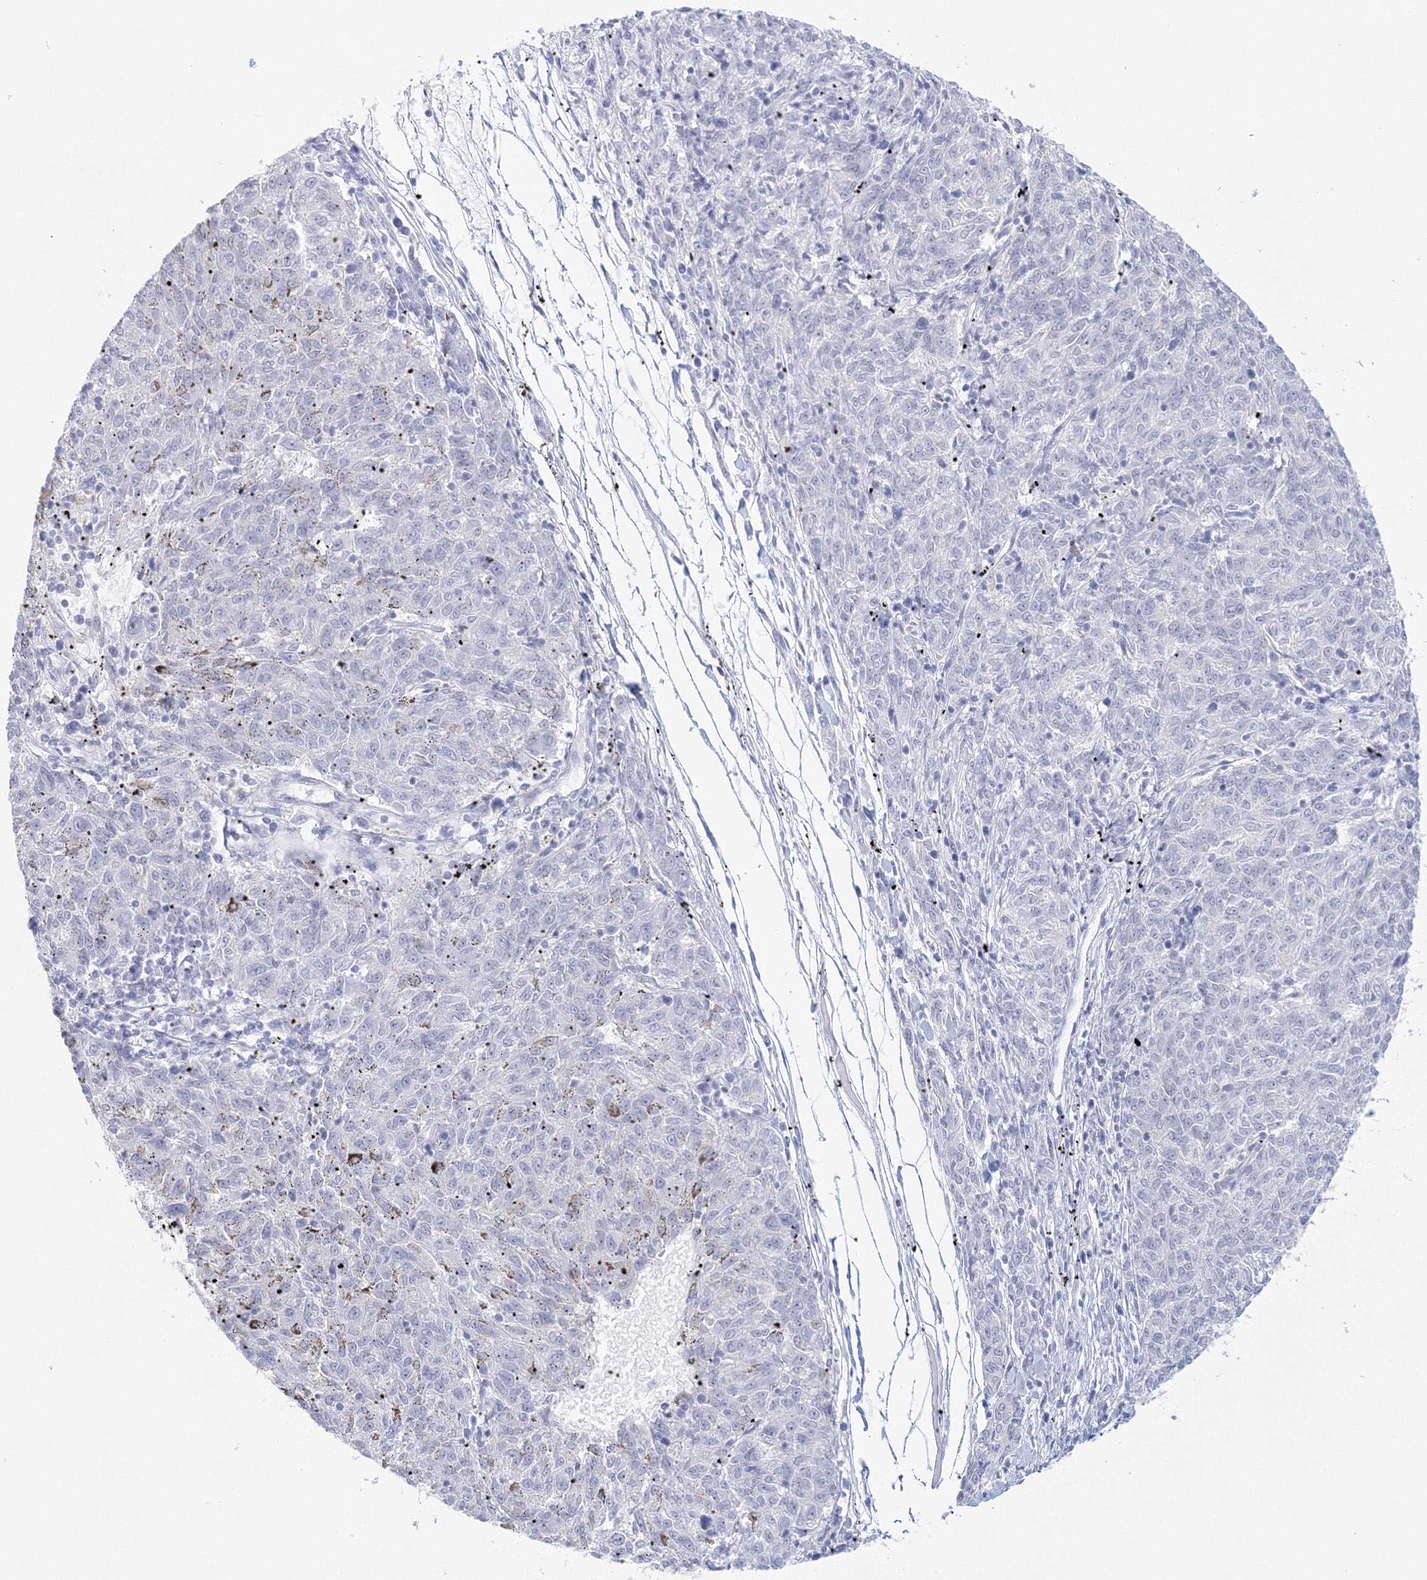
{"staining": {"intensity": "negative", "quantity": "none", "location": "none"}, "tissue": "melanoma", "cell_type": "Tumor cells", "image_type": "cancer", "snomed": [{"axis": "morphology", "description": "Malignant melanoma, NOS"}, {"axis": "topography", "description": "Skin"}], "caption": "High power microscopy photomicrograph of an immunohistochemistry (IHC) photomicrograph of malignant melanoma, revealing no significant positivity in tumor cells.", "gene": "VSIG1", "patient": {"sex": "female", "age": 72}}